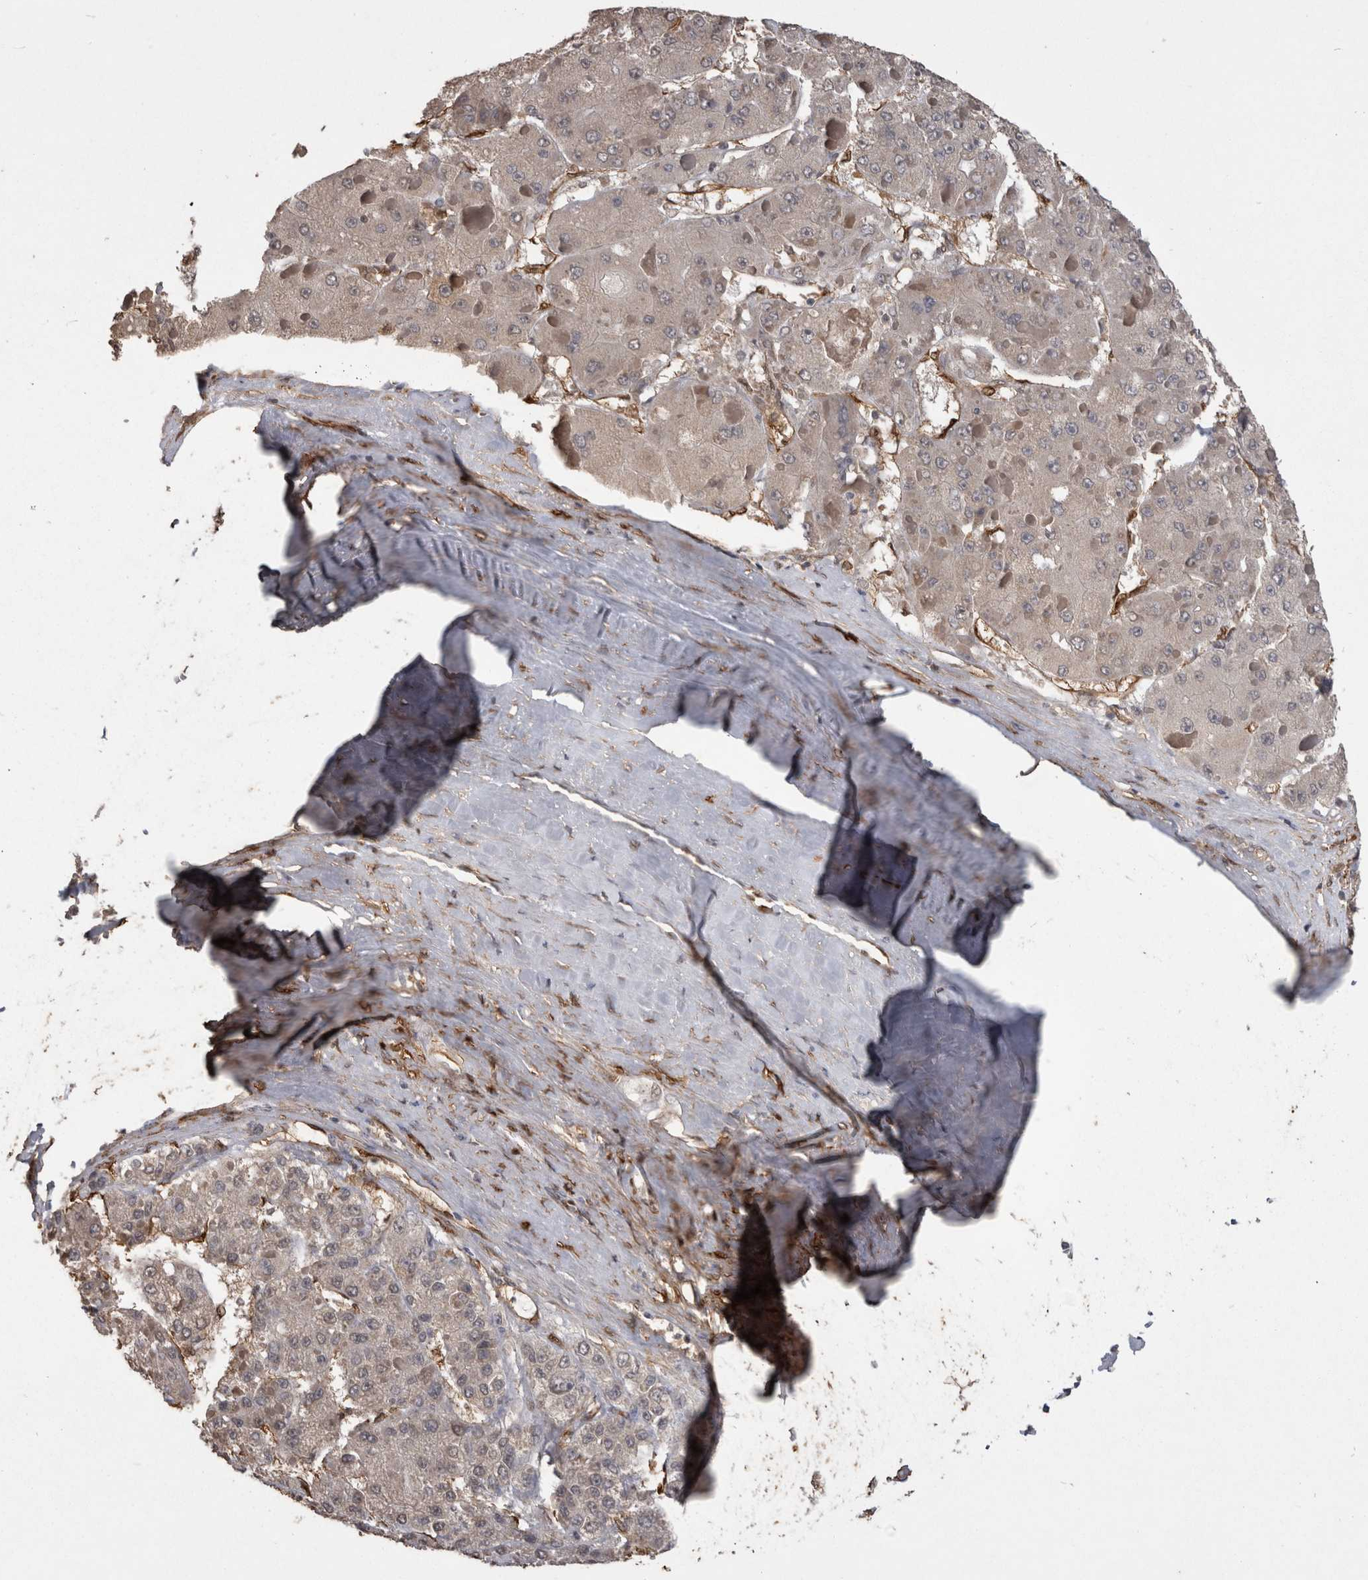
{"staining": {"intensity": "negative", "quantity": "none", "location": "none"}, "tissue": "liver cancer", "cell_type": "Tumor cells", "image_type": "cancer", "snomed": [{"axis": "morphology", "description": "Carcinoma, Hepatocellular, NOS"}, {"axis": "topography", "description": "Liver"}], "caption": "Tumor cells are negative for protein expression in human liver cancer. (Immunohistochemistry (ihc), brightfield microscopy, high magnification).", "gene": "LXN", "patient": {"sex": "female", "age": 73}}